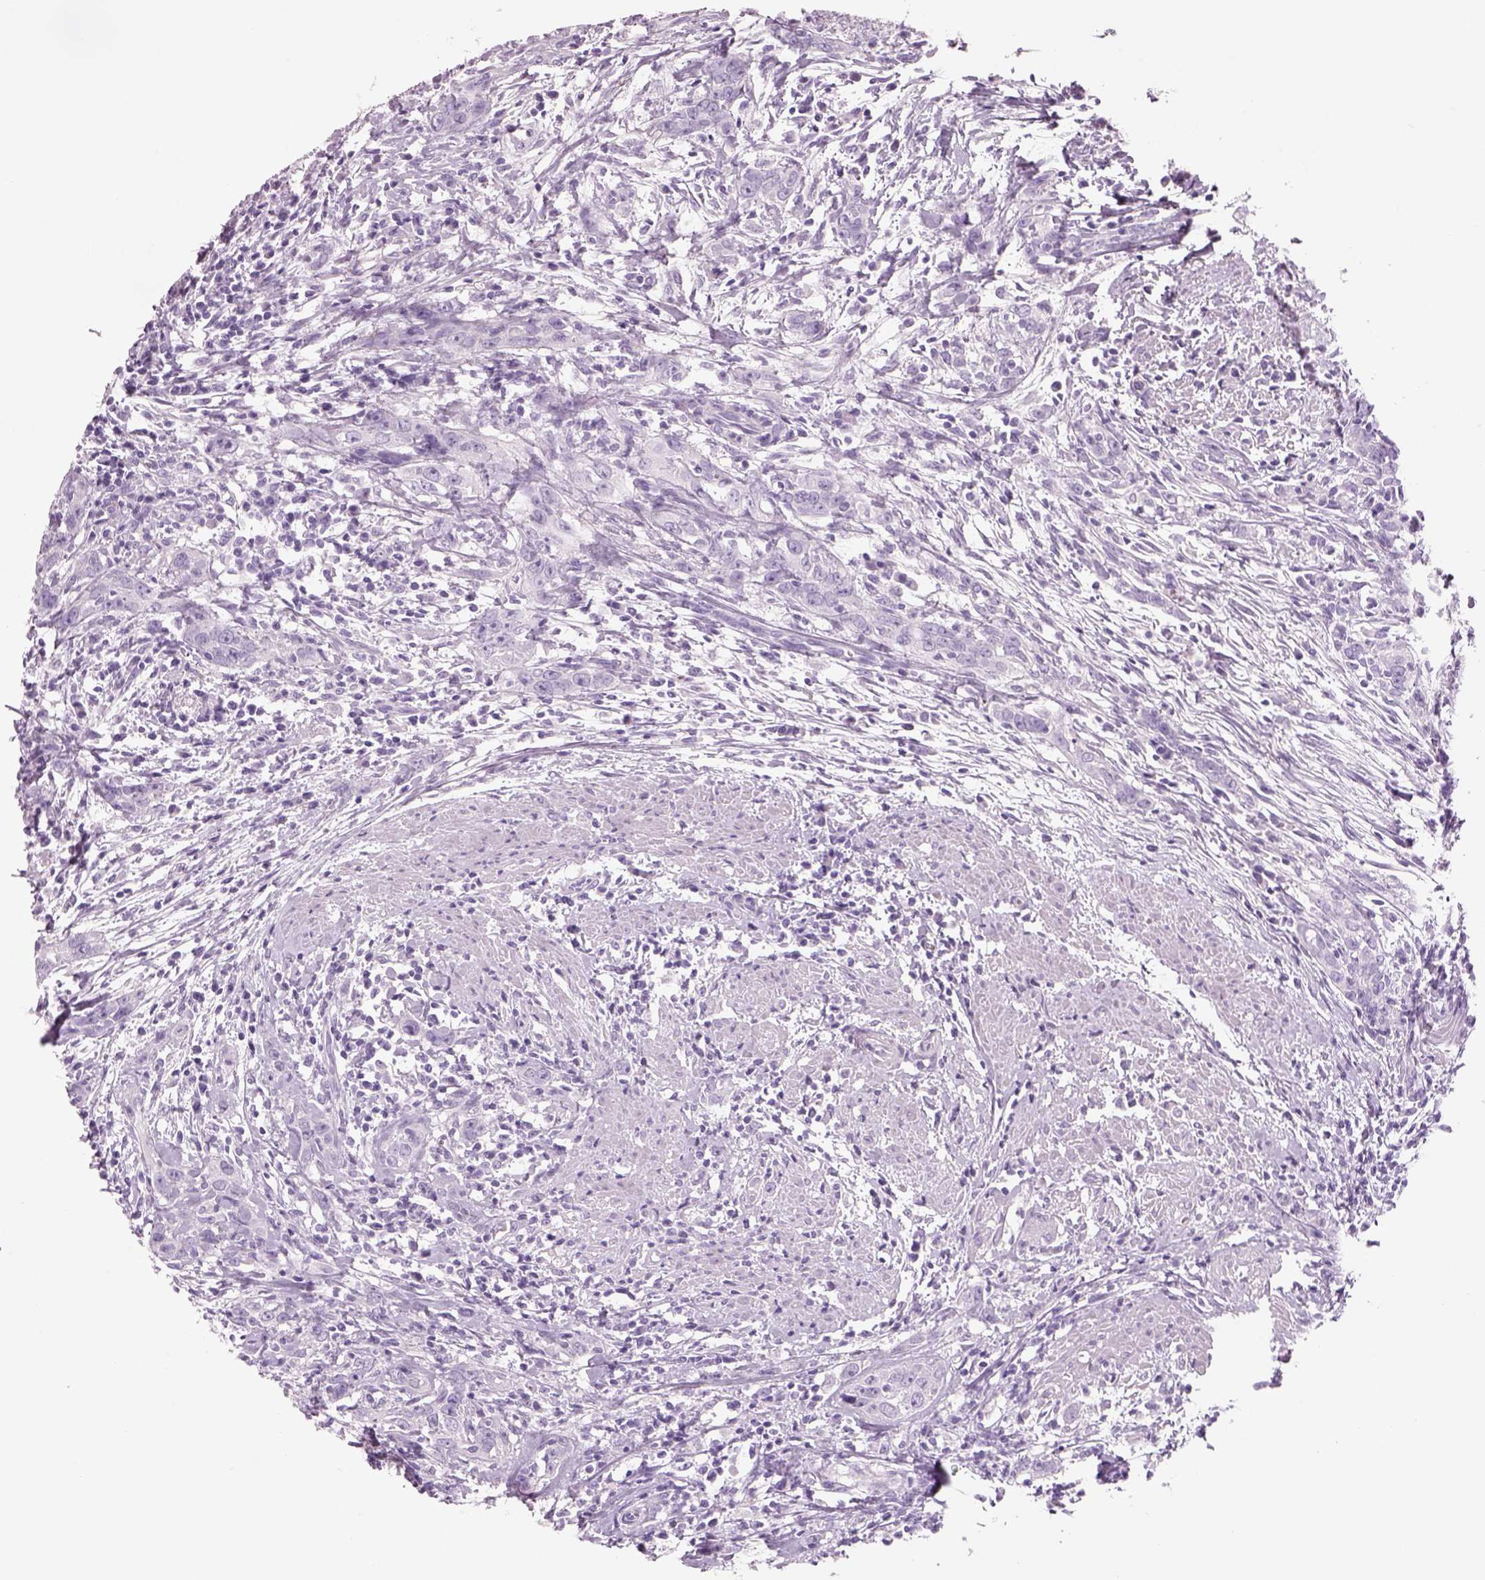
{"staining": {"intensity": "negative", "quantity": "none", "location": "none"}, "tissue": "urothelial cancer", "cell_type": "Tumor cells", "image_type": "cancer", "snomed": [{"axis": "morphology", "description": "Urothelial carcinoma, High grade"}, {"axis": "topography", "description": "Urinary bladder"}], "caption": "IHC of urothelial carcinoma (high-grade) demonstrates no staining in tumor cells.", "gene": "RHO", "patient": {"sex": "male", "age": 83}}